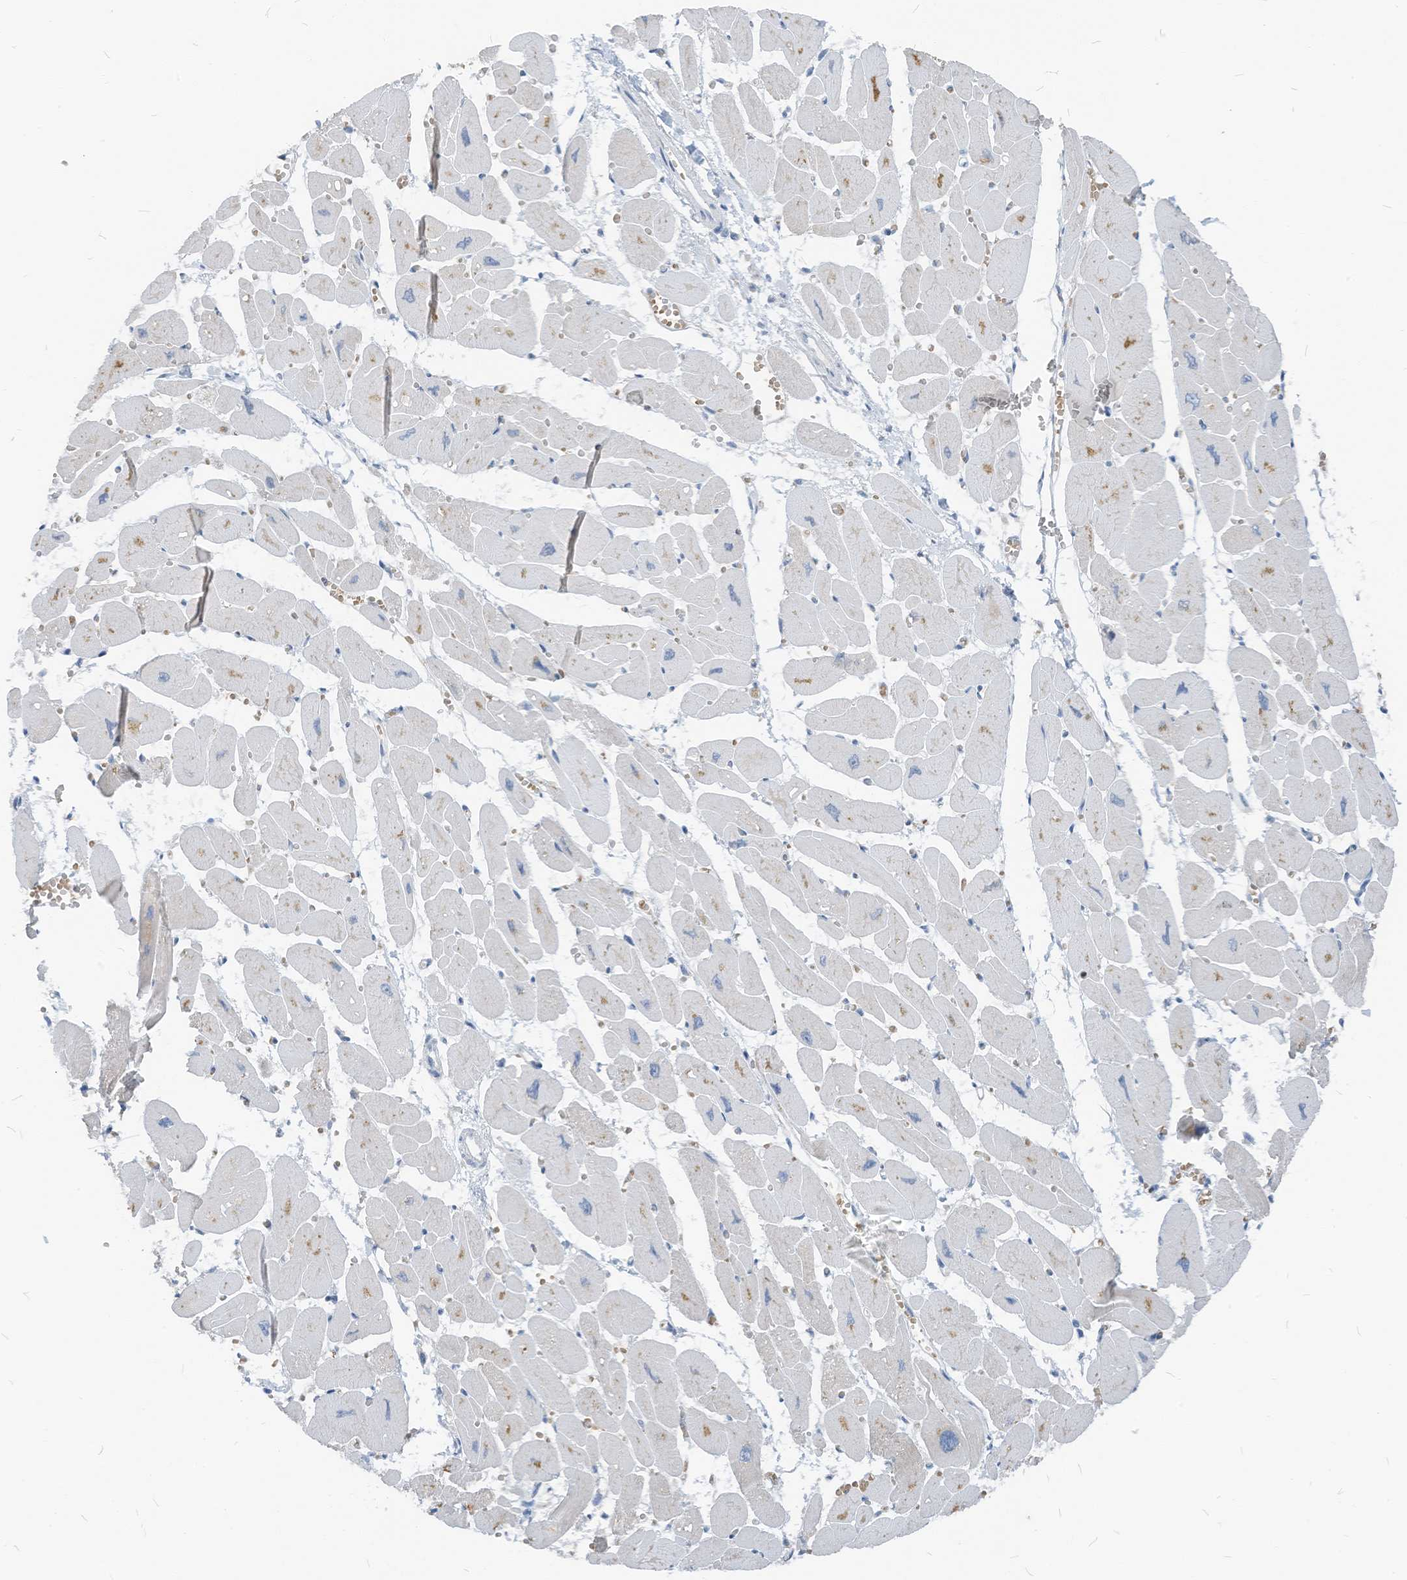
{"staining": {"intensity": "negative", "quantity": "none", "location": "none"}, "tissue": "heart muscle", "cell_type": "Cardiomyocytes", "image_type": "normal", "snomed": [{"axis": "morphology", "description": "Normal tissue, NOS"}, {"axis": "topography", "description": "Heart"}], "caption": "Cardiomyocytes show no significant positivity in unremarkable heart muscle. (Stains: DAB (3,3'-diaminobenzidine) immunohistochemistry with hematoxylin counter stain, Microscopy: brightfield microscopy at high magnification).", "gene": "CHMP2B", "patient": {"sex": "female", "age": 54}}